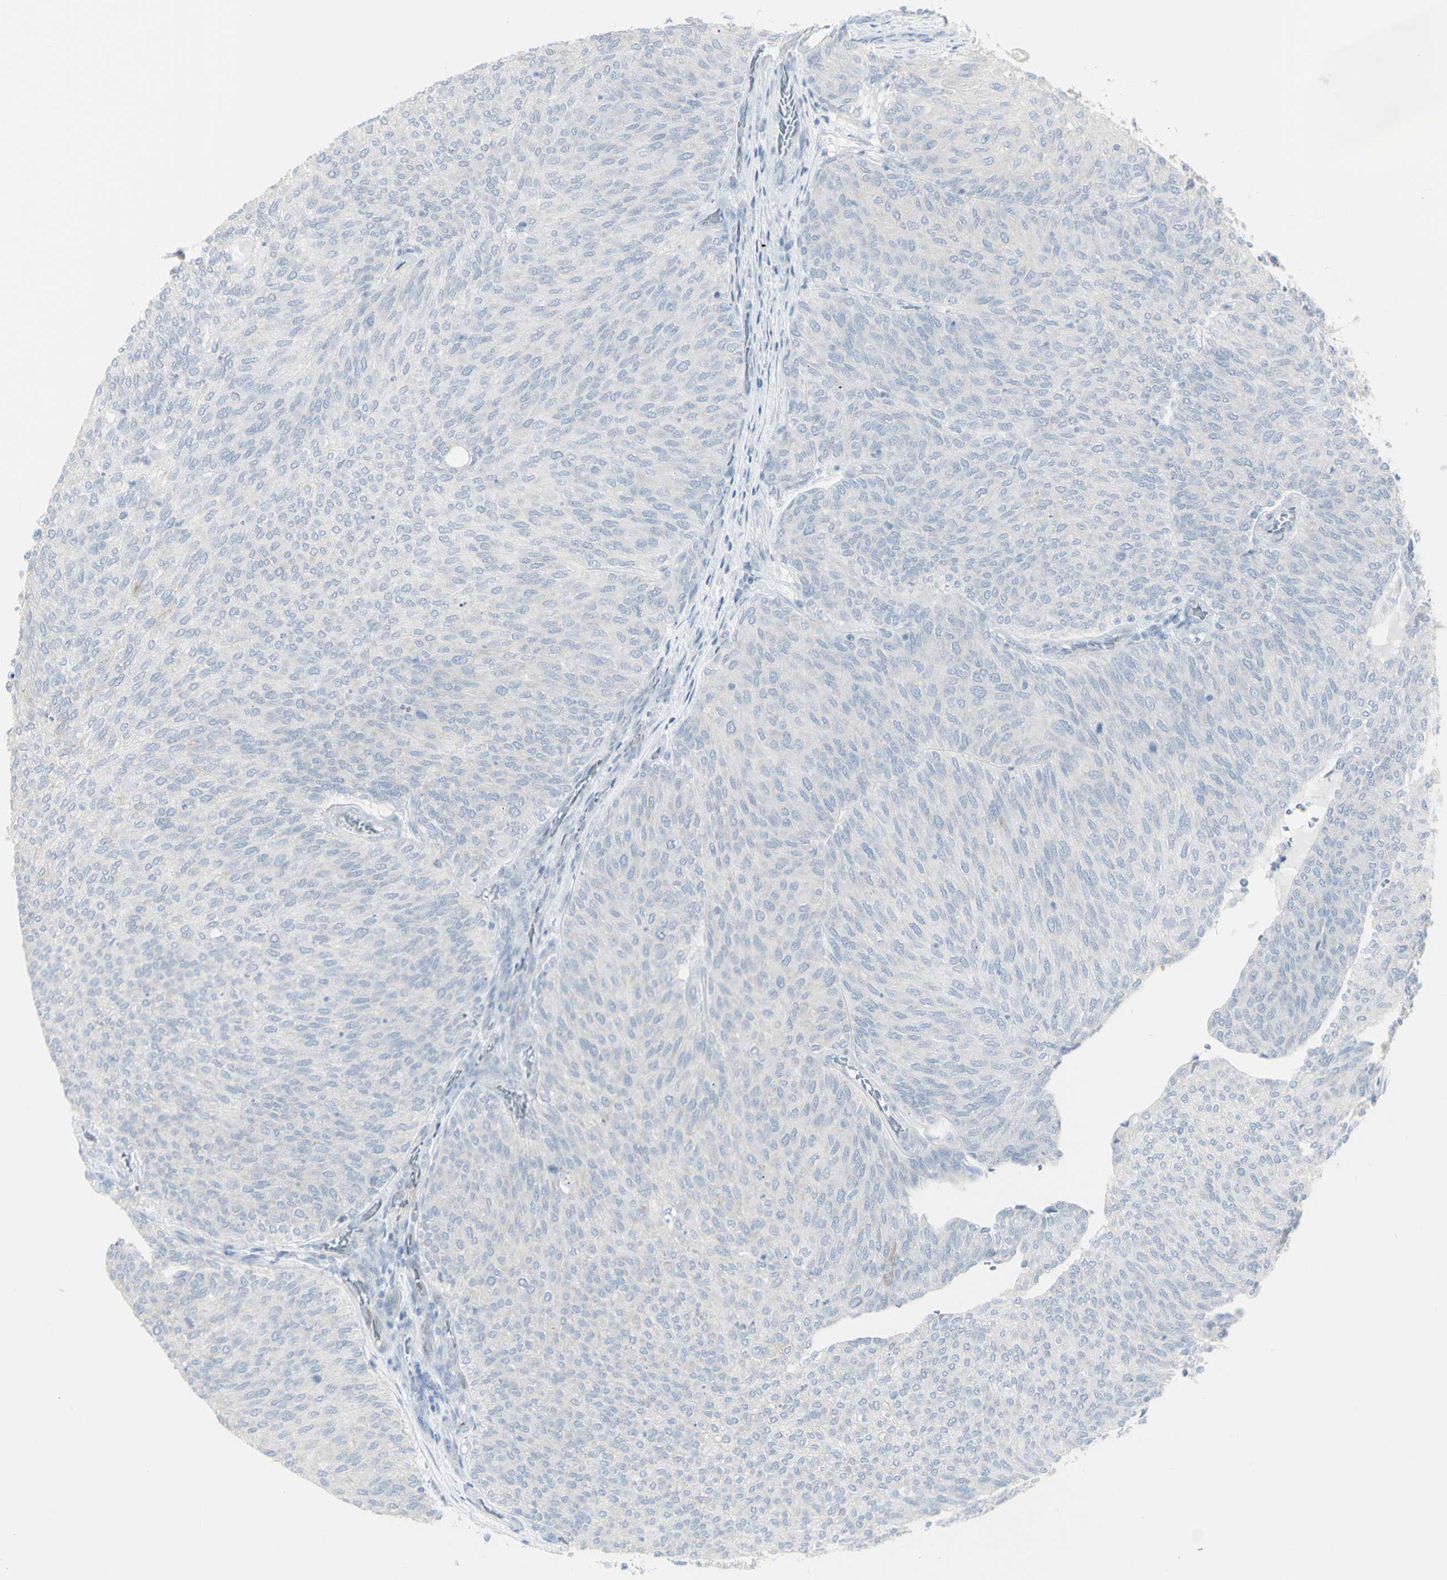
{"staining": {"intensity": "negative", "quantity": "none", "location": "none"}, "tissue": "urothelial cancer", "cell_type": "Tumor cells", "image_type": "cancer", "snomed": [{"axis": "morphology", "description": "Urothelial carcinoma, Low grade"}, {"axis": "topography", "description": "Urinary bladder"}], "caption": "High magnification brightfield microscopy of urothelial carcinoma (low-grade) stained with DAB (3,3'-diaminobenzidine) (brown) and counterstained with hematoxylin (blue): tumor cells show no significant expression.", "gene": "ENSG00000198211", "patient": {"sex": "female", "age": 79}}